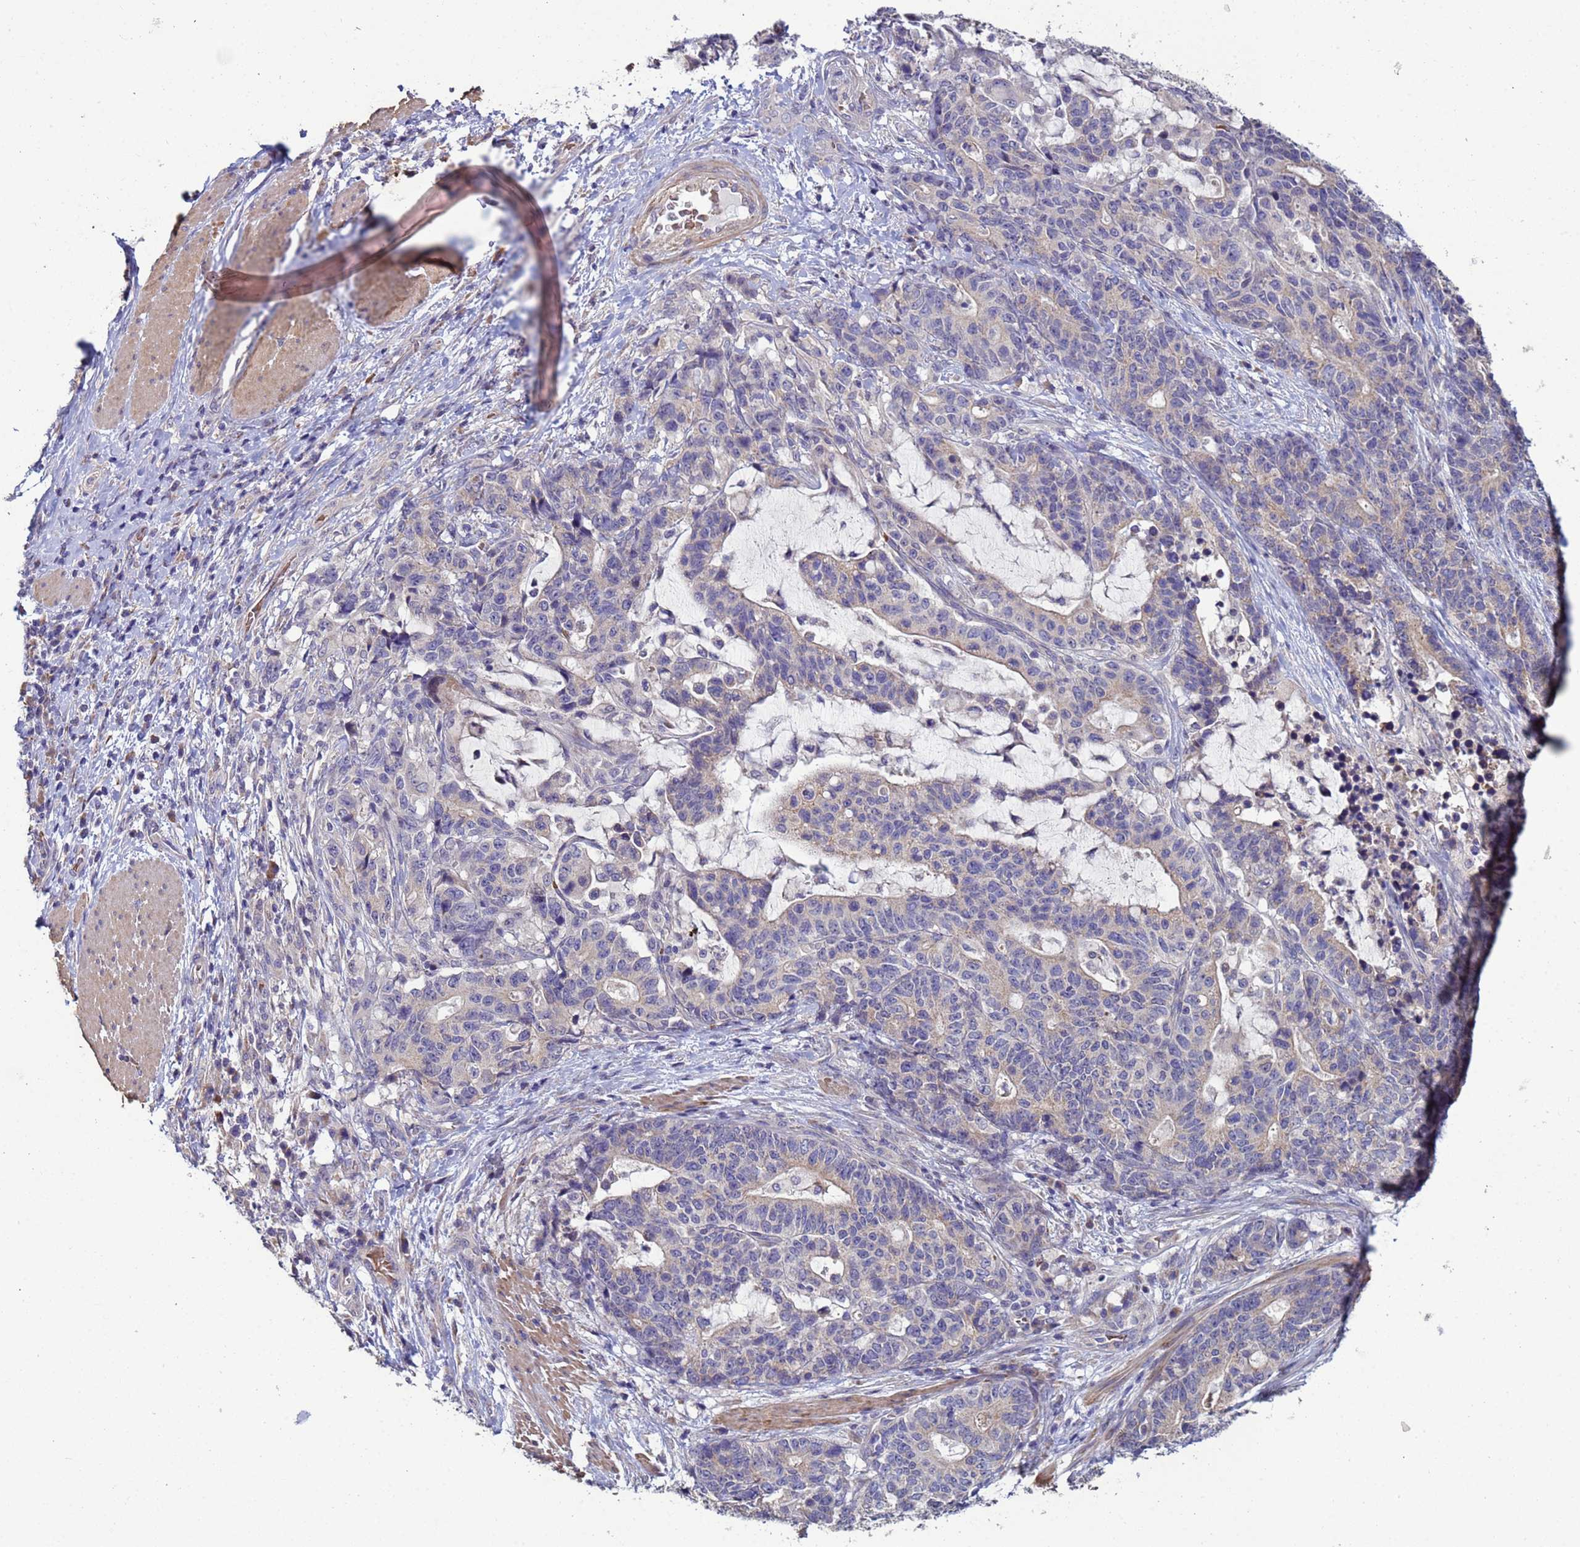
{"staining": {"intensity": "negative", "quantity": "none", "location": "none"}, "tissue": "stomach cancer", "cell_type": "Tumor cells", "image_type": "cancer", "snomed": [{"axis": "morphology", "description": "Normal tissue, NOS"}, {"axis": "morphology", "description": "Adenocarcinoma, NOS"}, {"axis": "topography", "description": "Stomach"}], "caption": "A micrograph of human stomach cancer is negative for staining in tumor cells.", "gene": "CLHC1", "patient": {"sex": "female", "age": 64}}